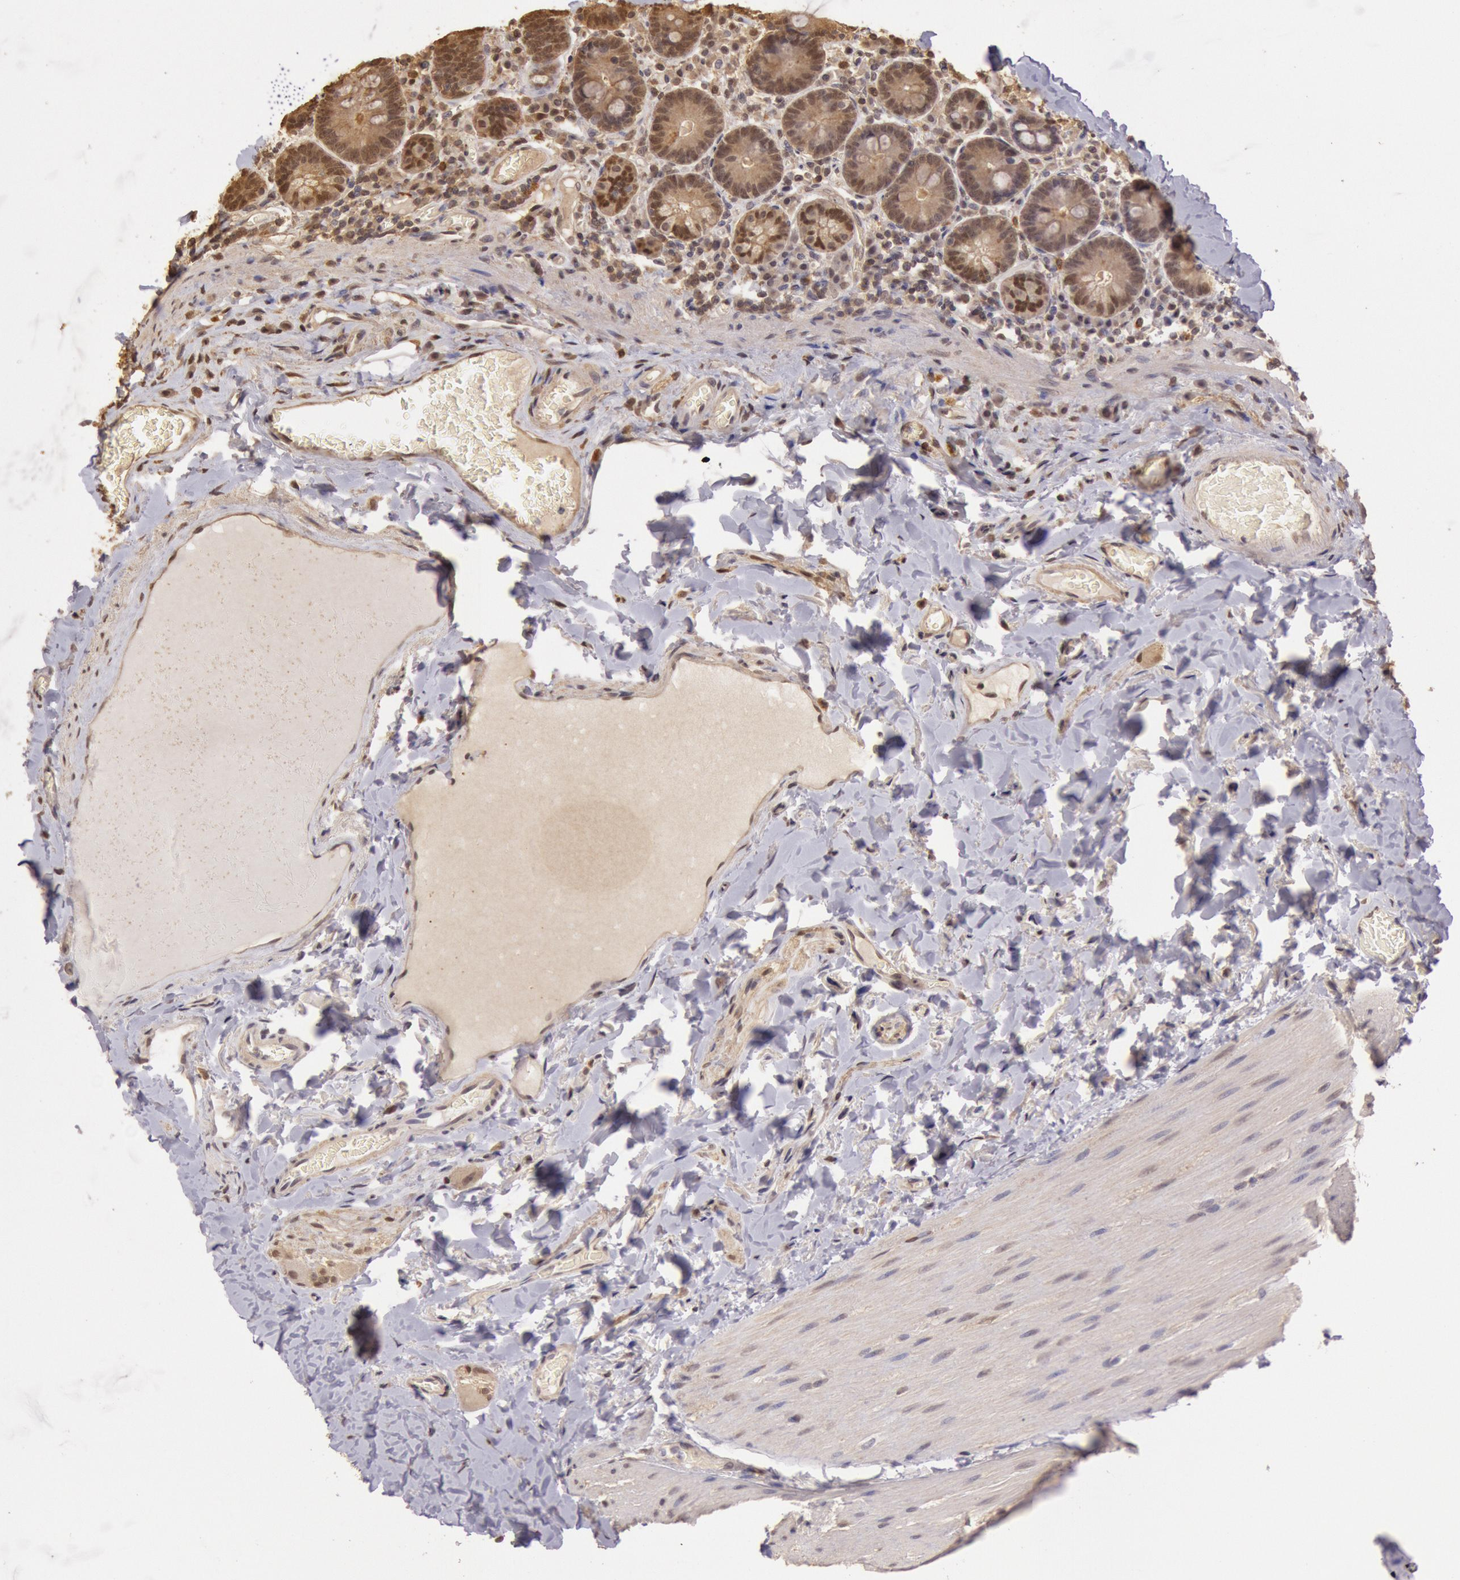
{"staining": {"intensity": "moderate", "quantity": "25%-75%", "location": "cytoplasmic/membranous,nuclear"}, "tissue": "duodenum", "cell_type": "Glandular cells", "image_type": "normal", "snomed": [{"axis": "morphology", "description": "Normal tissue, NOS"}, {"axis": "topography", "description": "Duodenum"}], "caption": "High-magnification brightfield microscopy of unremarkable duodenum stained with DAB (3,3'-diaminobenzidine) (brown) and counterstained with hematoxylin (blue). glandular cells exhibit moderate cytoplasmic/membranous,nuclear positivity is present in about25%-75% of cells. (Brightfield microscopy of DAB IHC at high magnification).", "gene": "SOD1", "patient": {"sex": "male", "age": 66}}